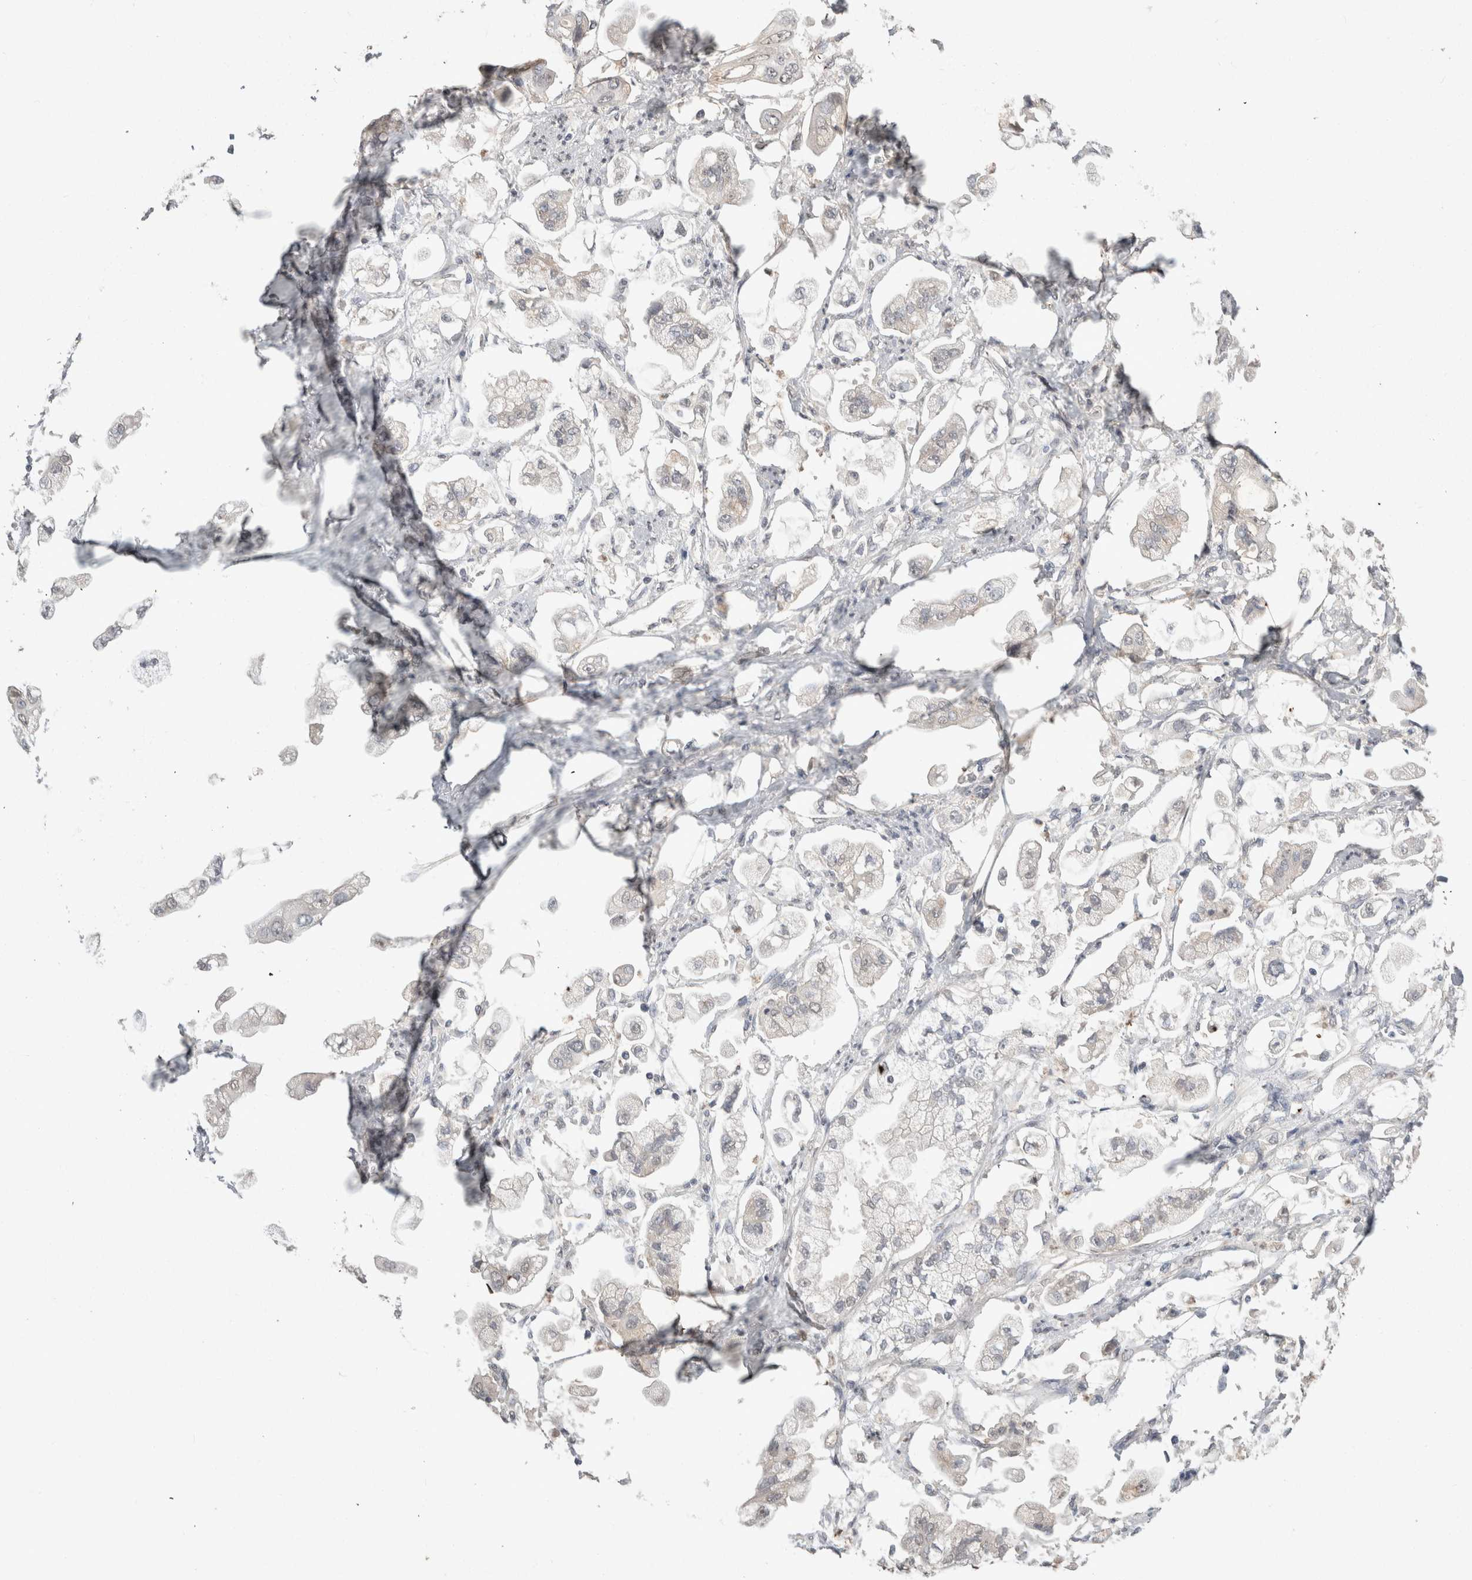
{"staining": {"intensity": "negative", "quantity": "none", "location": "none"}, "tissue": "stomach cancer", "cell_type": "Tumor cells", "image_type": "cancer", "snomed": [{"axis": "morphology", "description": "Adenocarcinoma, NOS"}, {"axis": "topography", "description": "Stomach"}], "caption": "This is an IHC histopathology image of human adenocarcinoma (stomach). There is no expression in tumor cells.", "gene": "NAALADL2", "patient": {"sex": "male", "age": 62}}